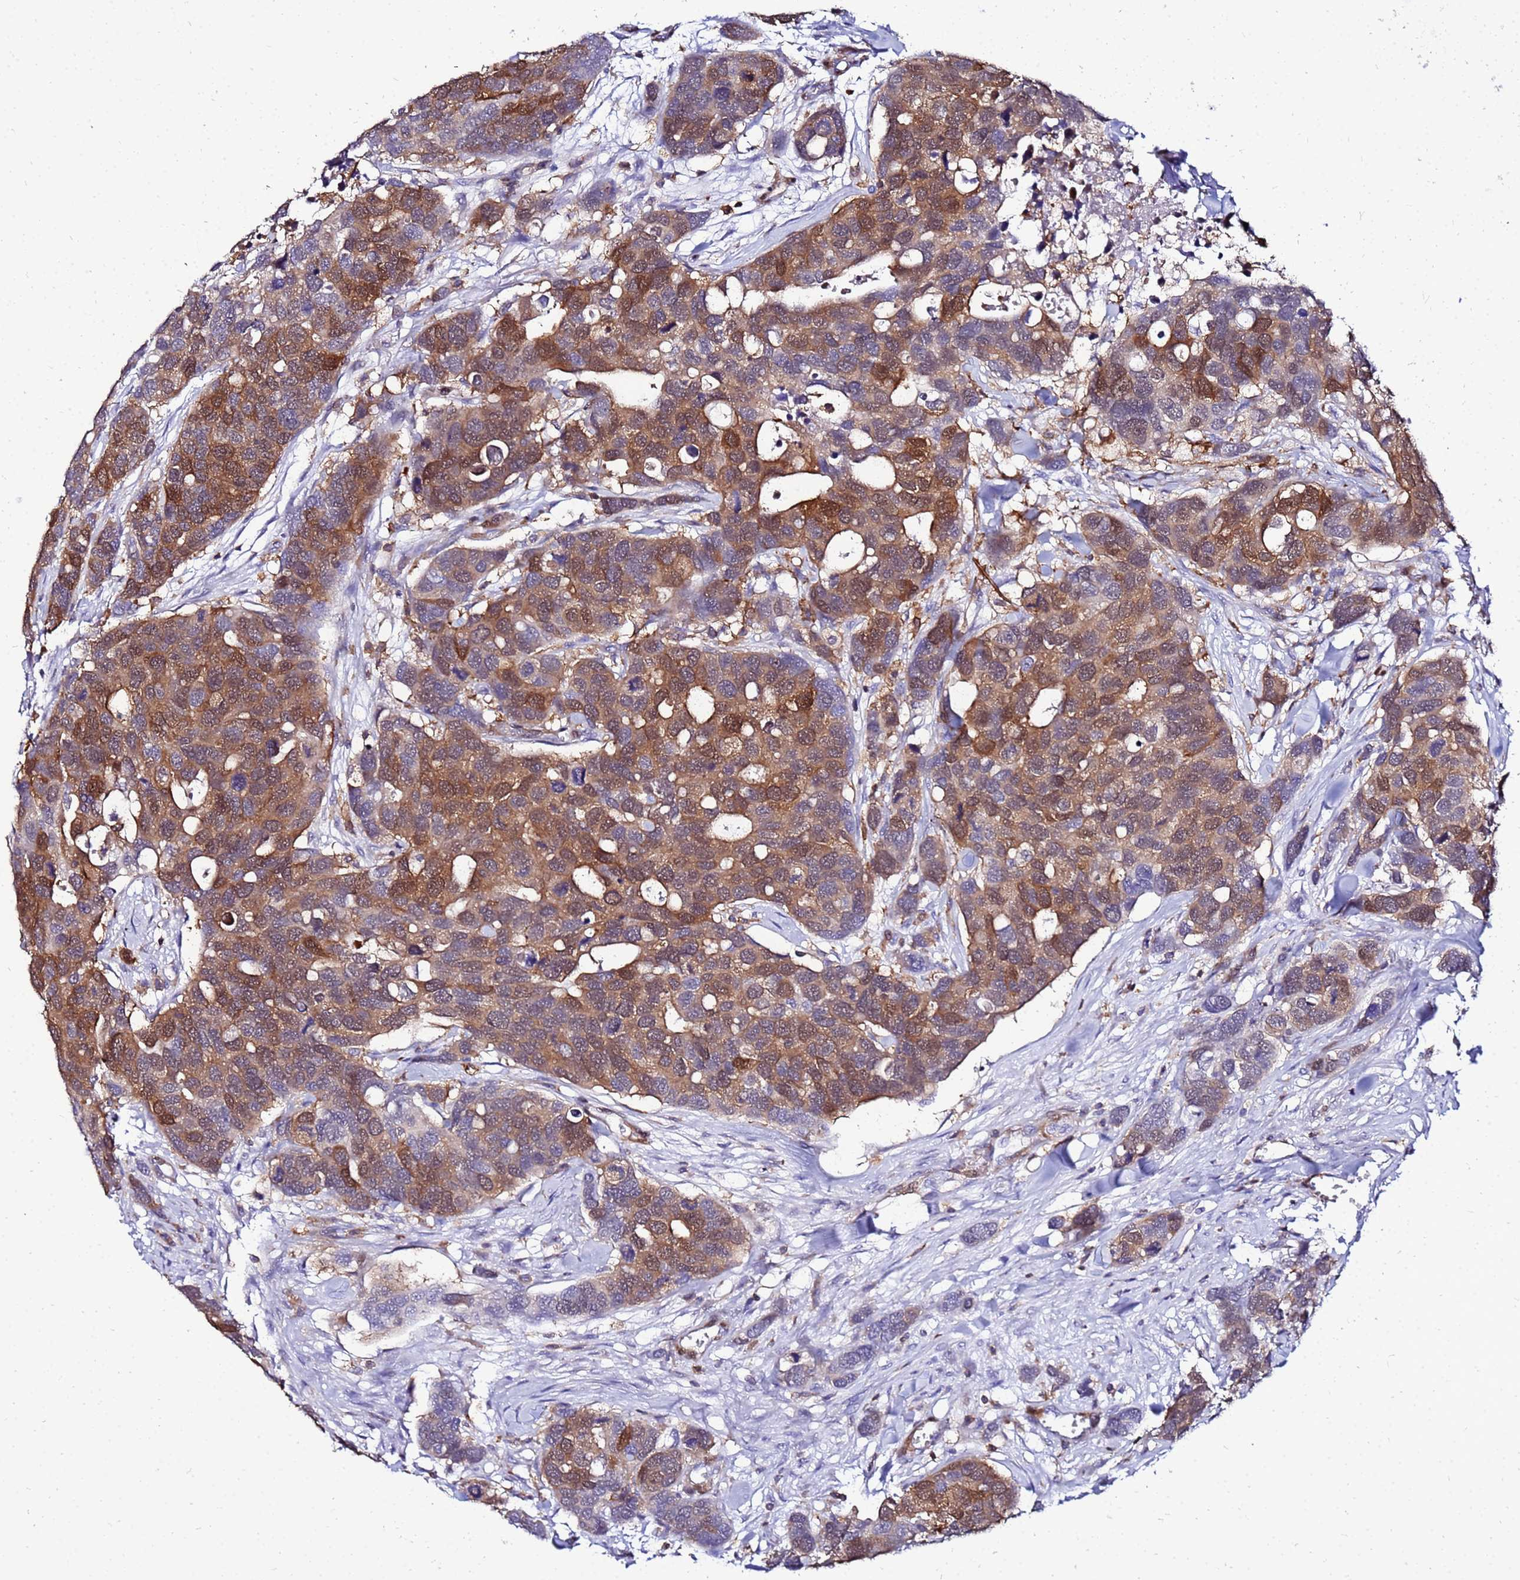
{"staining": {"intensity": "moderate", "quantity": ">75%", "location": "cytoplasmic/membranous,nuclear"}, "tissue": "breast cancer", "cell_type": "Tumor cells", "image_type": "cancer", "snomed": [{"axis": "morphology", "description": "Duct carcinoma"}, {"axis": "topography", "description": "Breast"}], "caption": "This image reveals immunohistochemistry (IHC) staining of human infiltrating ductal carcinoma (breast), with medium moderate cytoplasmic/membranous and nuclear positivity in about >75% of tumor cells.", "gene": "DBNDD2", "patient": {"sex": "female", "age": 83}}